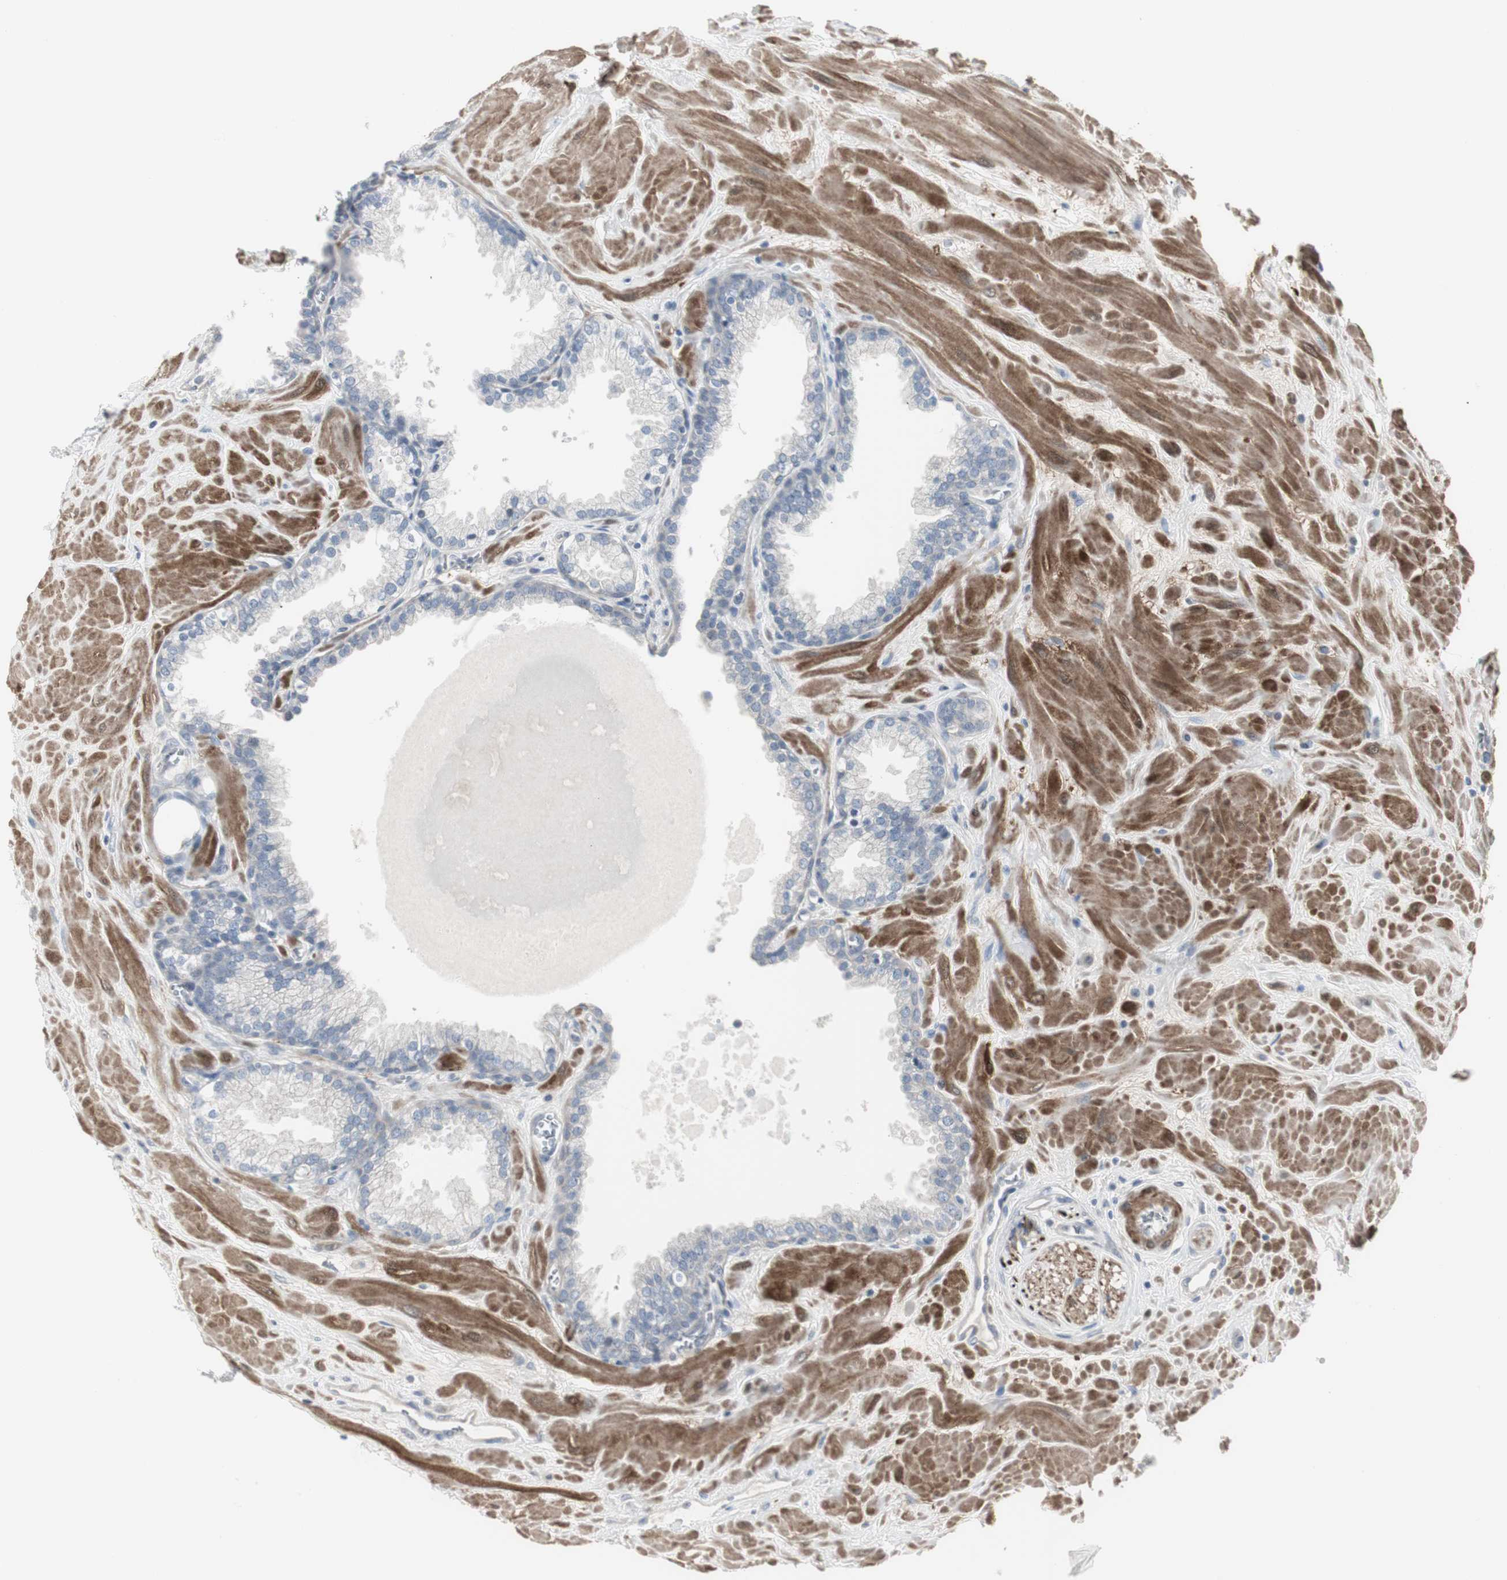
{"staining": {"intensity": "negative", "quantity": "none", "location": "none"}, "tissue": "prostate", "cell_type": "Glandular cells", "image_type": "normal", "snomed": [{"axis": "morphology", "description": "Normal tissue, NOS"}, {"axis": "topography", "description": "Prostate"}], "caption": "Immunohistochemical staining of unremarkable prostate demonstrates no significant staining in glandular cells.", "gene": "DMPK", "patient": {"sex": "male", "age": 51}}